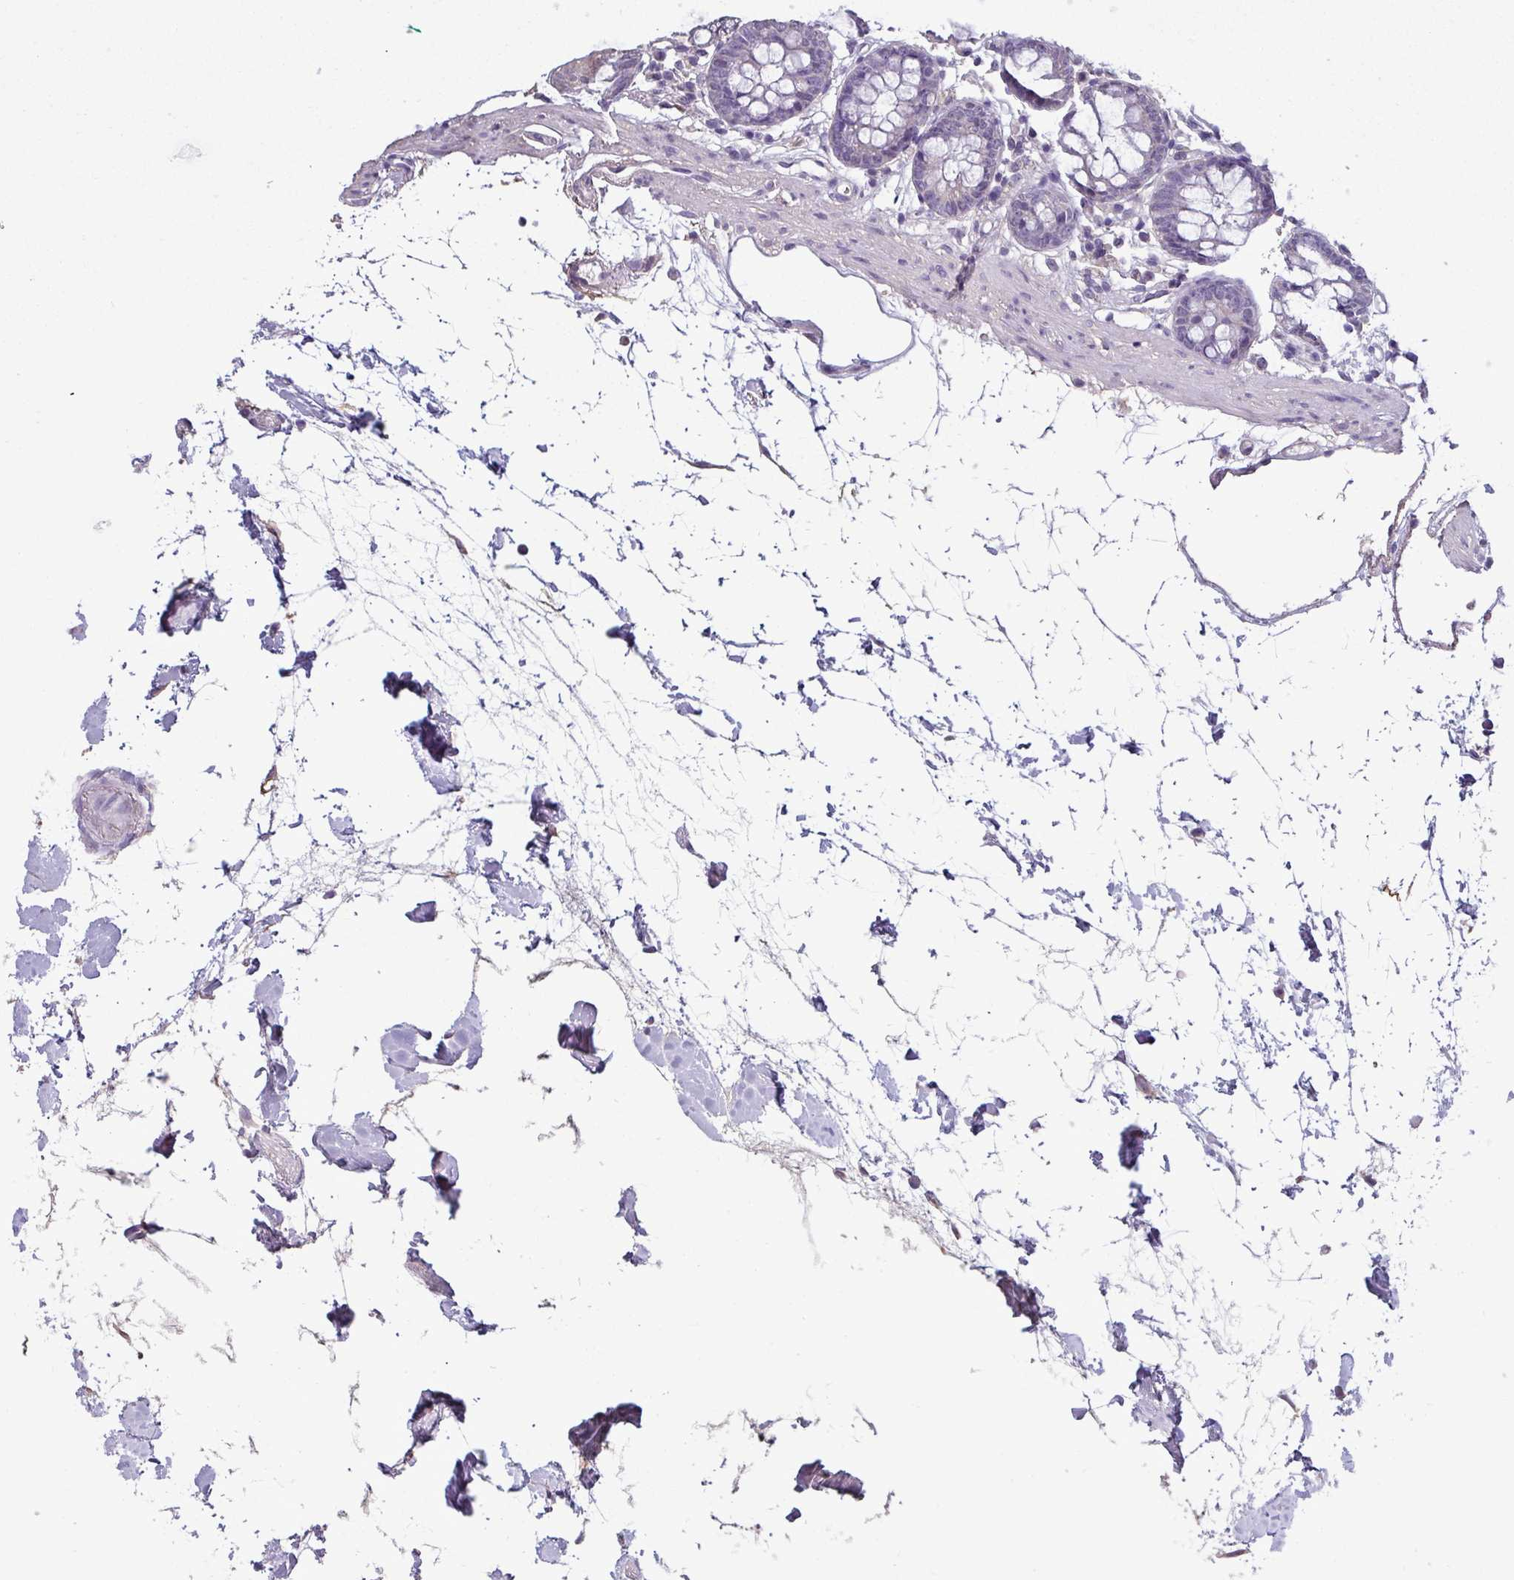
{"staining": {"intensity": "moderate", "quantity": "25%-75%", "location": "cytoplasmic/membranous"}, "tissue": "colon", "cell_type": "Endothelial cells", "image_type": "normal", "snomed": [{"axis": "morphology", "description": "Normal tissue, NOS"}, {"axis": "topography", "description": "Colon"}], "caption": "Colon was stained to show a protein in brown. There is medium levels of moderate cytoplasmic/membranous expression in approximately 25%-75% of endothelial cells.", "gene": "ISLR", "patient": {"sex": "female", "age": 84}}